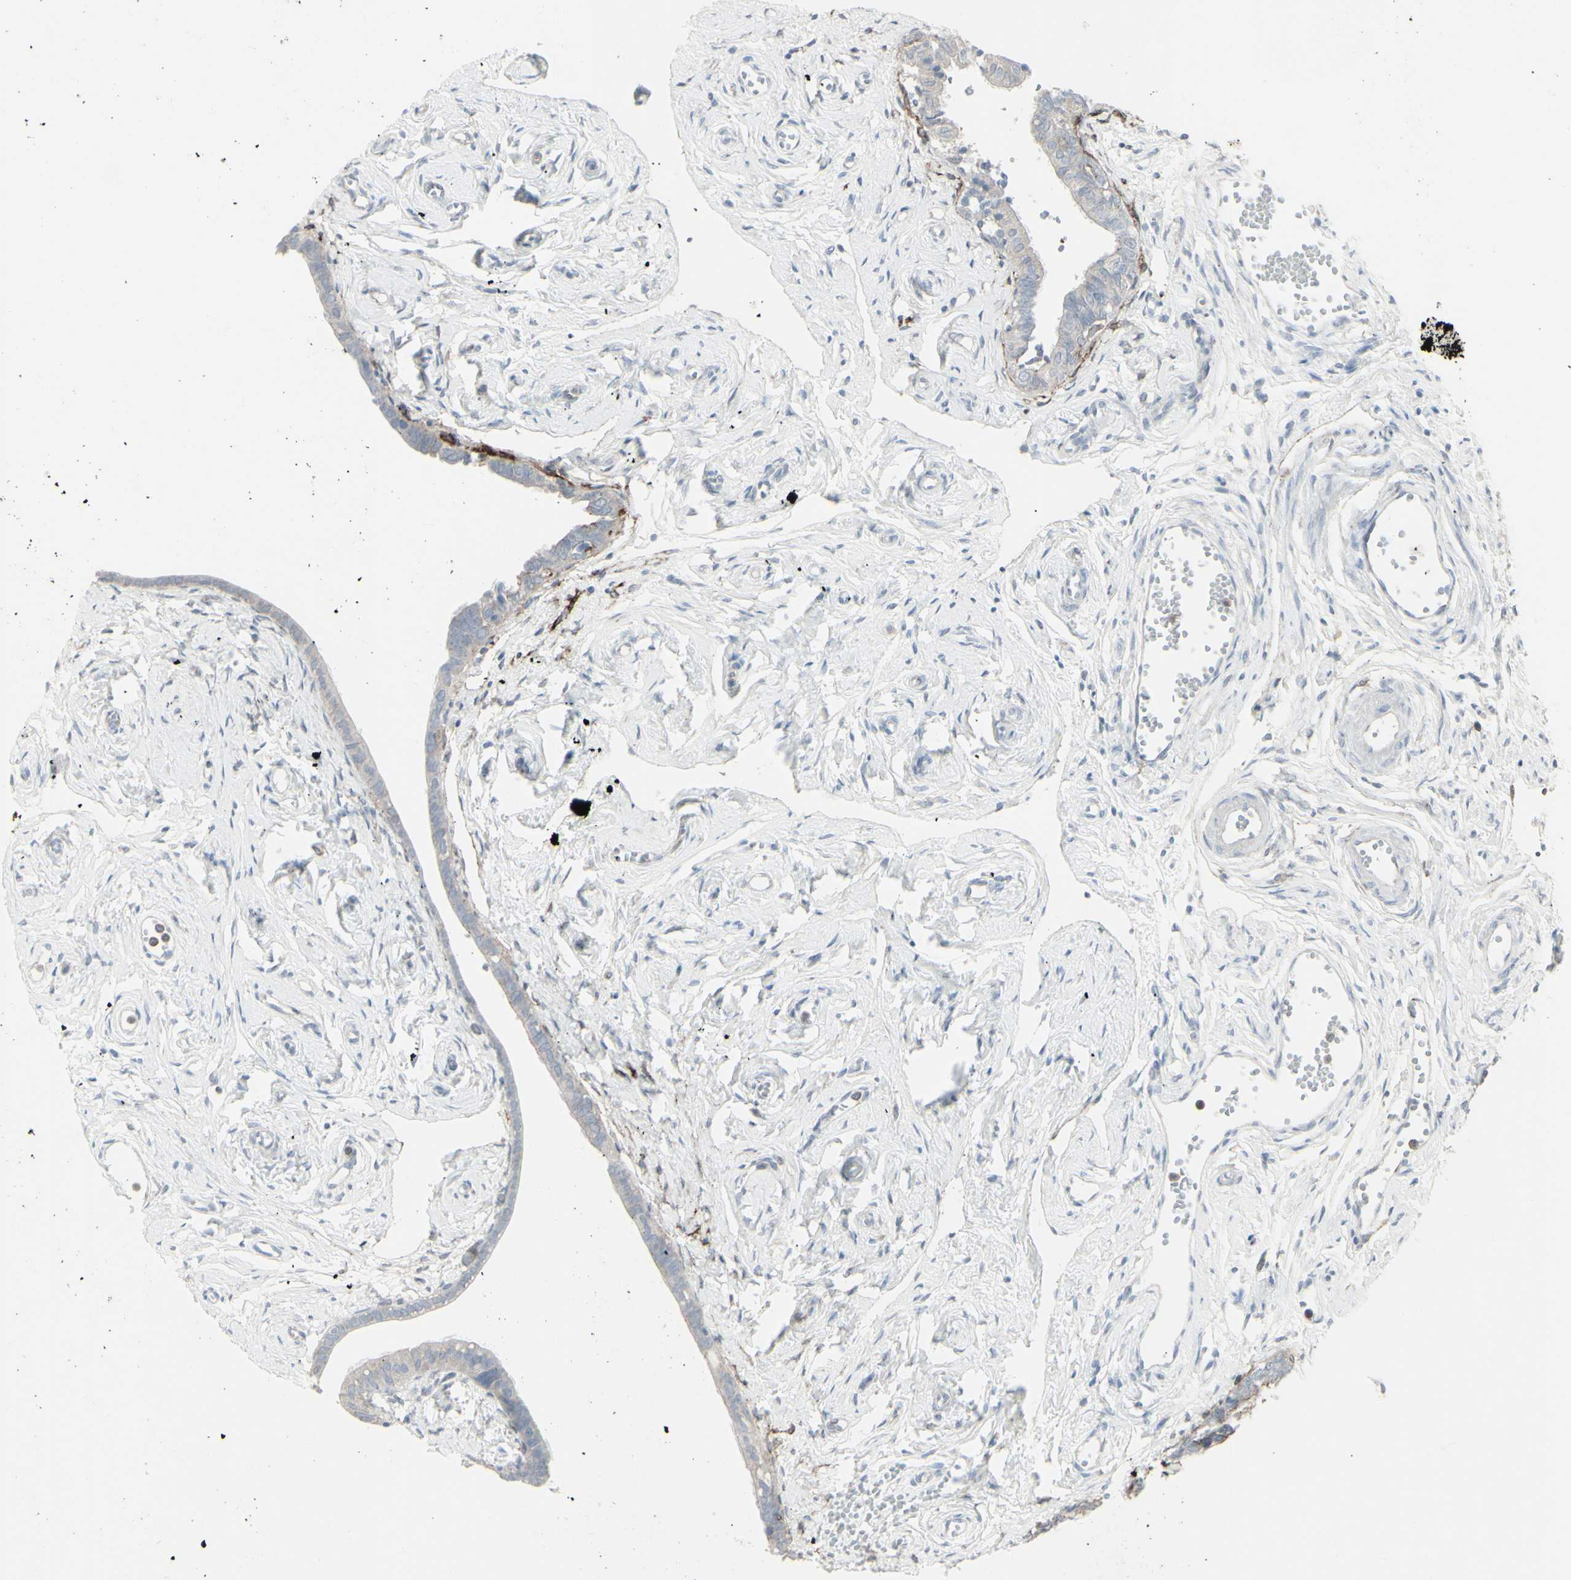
{"staining": {"intensity": "weak", "quantity": ">75%", "location": "cytoplasmic/membranous"}, "tissue": "fallopian tube", "cell_type": "Glandular cells", "image_type": "normal", "snomed": [{"axis": "morphology", "description": "Normal tissue, NOS"}, {"axis": "topography", "description": "Fallopian tube"}], "caption": "Immunohistochemistry (DAB) staining of unremarkable human fallopian tube shows weak cytoplasmic/membranous protein expression in approximately >75% of glandular cells.", "gene": "GJA1", "patient": {"sex": "female", "age": 71}}